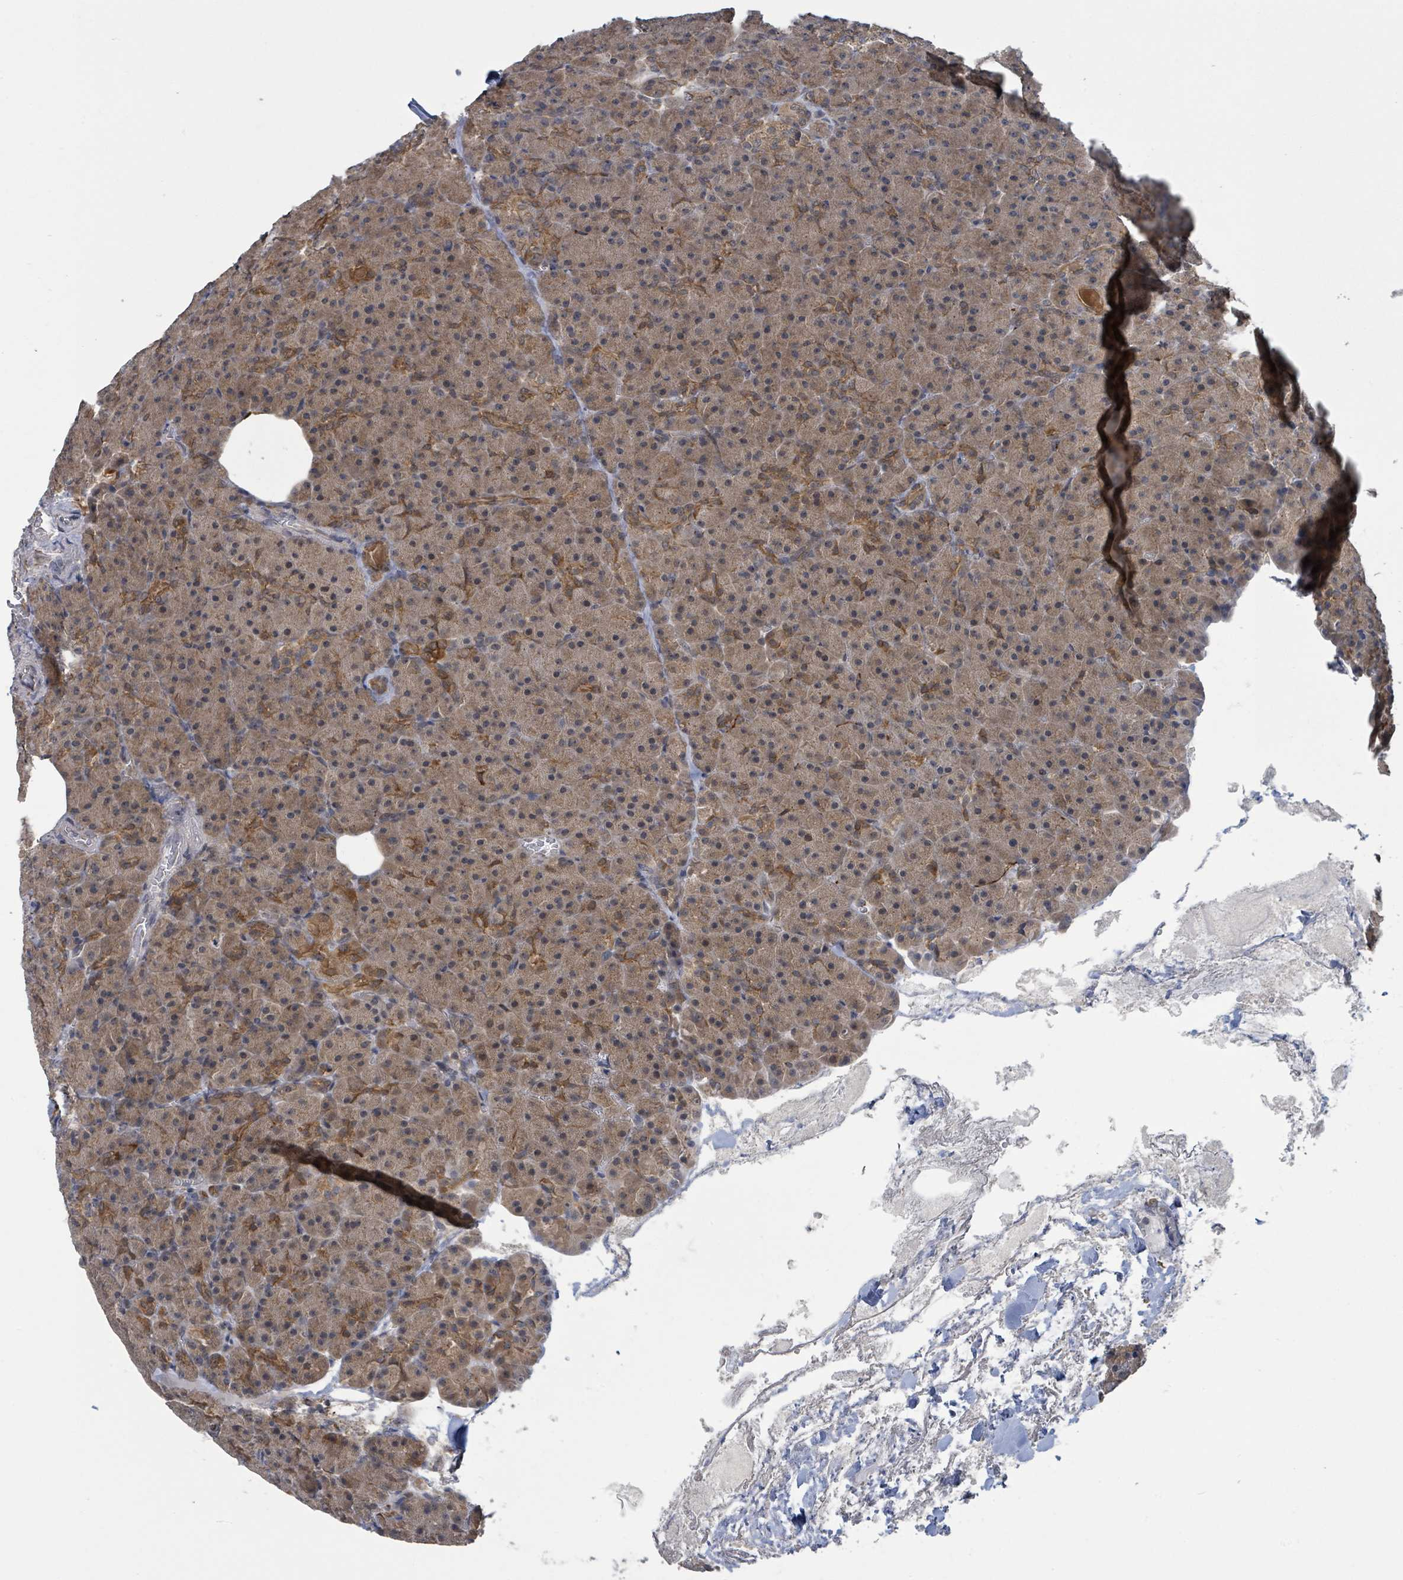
{"staining": {"intensity": "moderate", "quantity": ">75%", "location": "cytoplasmic/membranous"}, "tissue": "pancreas", "cell_type": "Exocrine glandular cells", "image_type": "normal", "snomed": [{"axis": "morphology", "description": "Normal tissue, NOS"}, {"axis": "topography", "description": "Pancreas"}], "caption": "This image shows IHC staining of benign human pancreas, with medium moderate cytoplasmic/membranous staining in about >75% of exocrine glandular cells.", "gene": "CCDC121", "patient": {"sex": "male", "age": 63}}